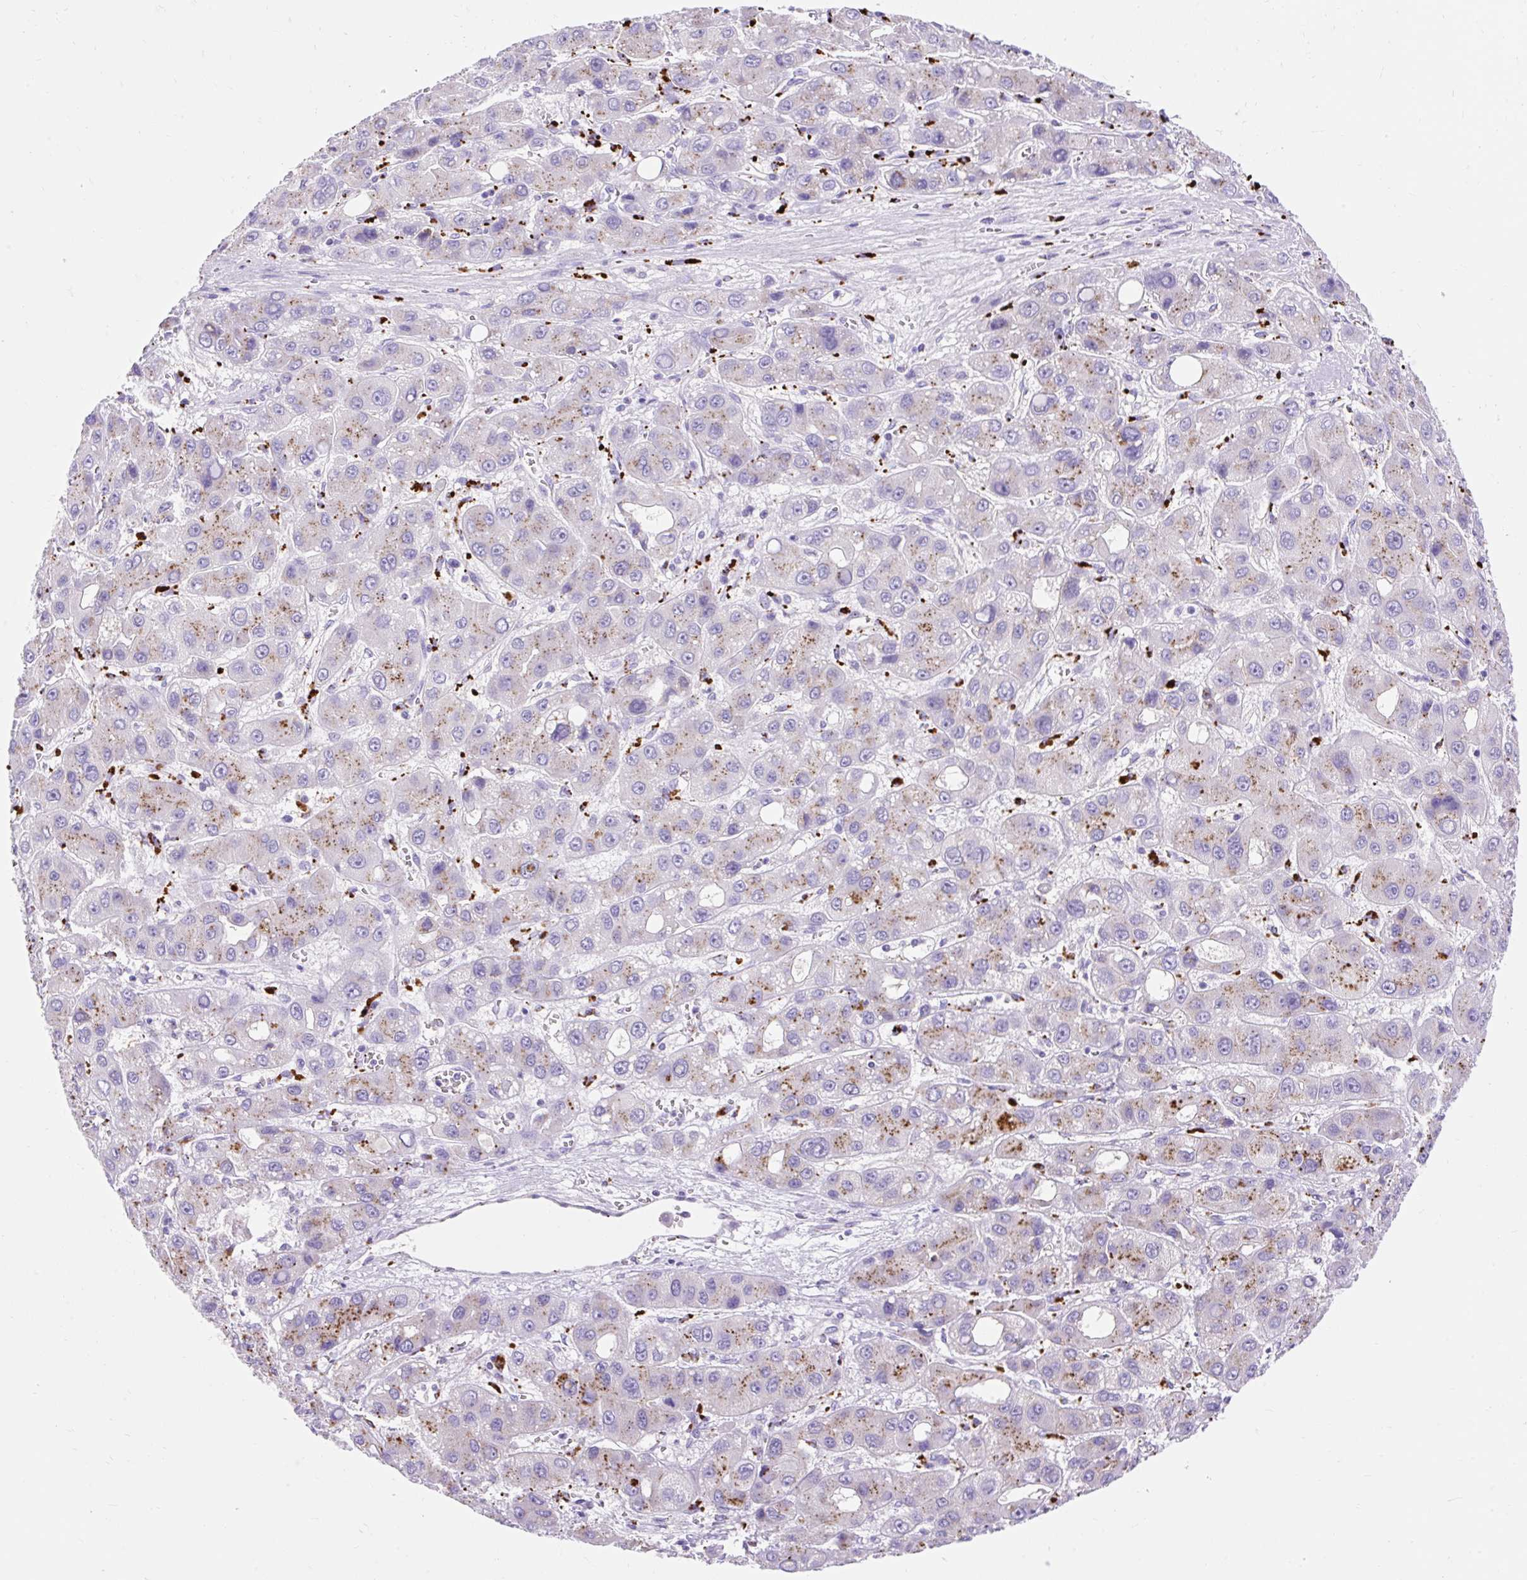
{"staining": {"intensity": "moderate", "quantity": "25%-75%", "location": "cytoplasmic/membranous"}, "tissue": "liver cancer", "cell_type": "Tumor cells", "image_type": "cancer", "snomed": [{"axis": "morphology", "description": "Carcinoma, Hepatocellular, NOS"}, {"axis": "topography", "description": "Liver"}], "caption": "Protein expression analysis of liver cancer reveals moderate cytoplasmic/membranous expression in approximately 25%-75% of tumor cells.", "gene": "HEXB", "patient": {"sex": "male", "age": 55}}